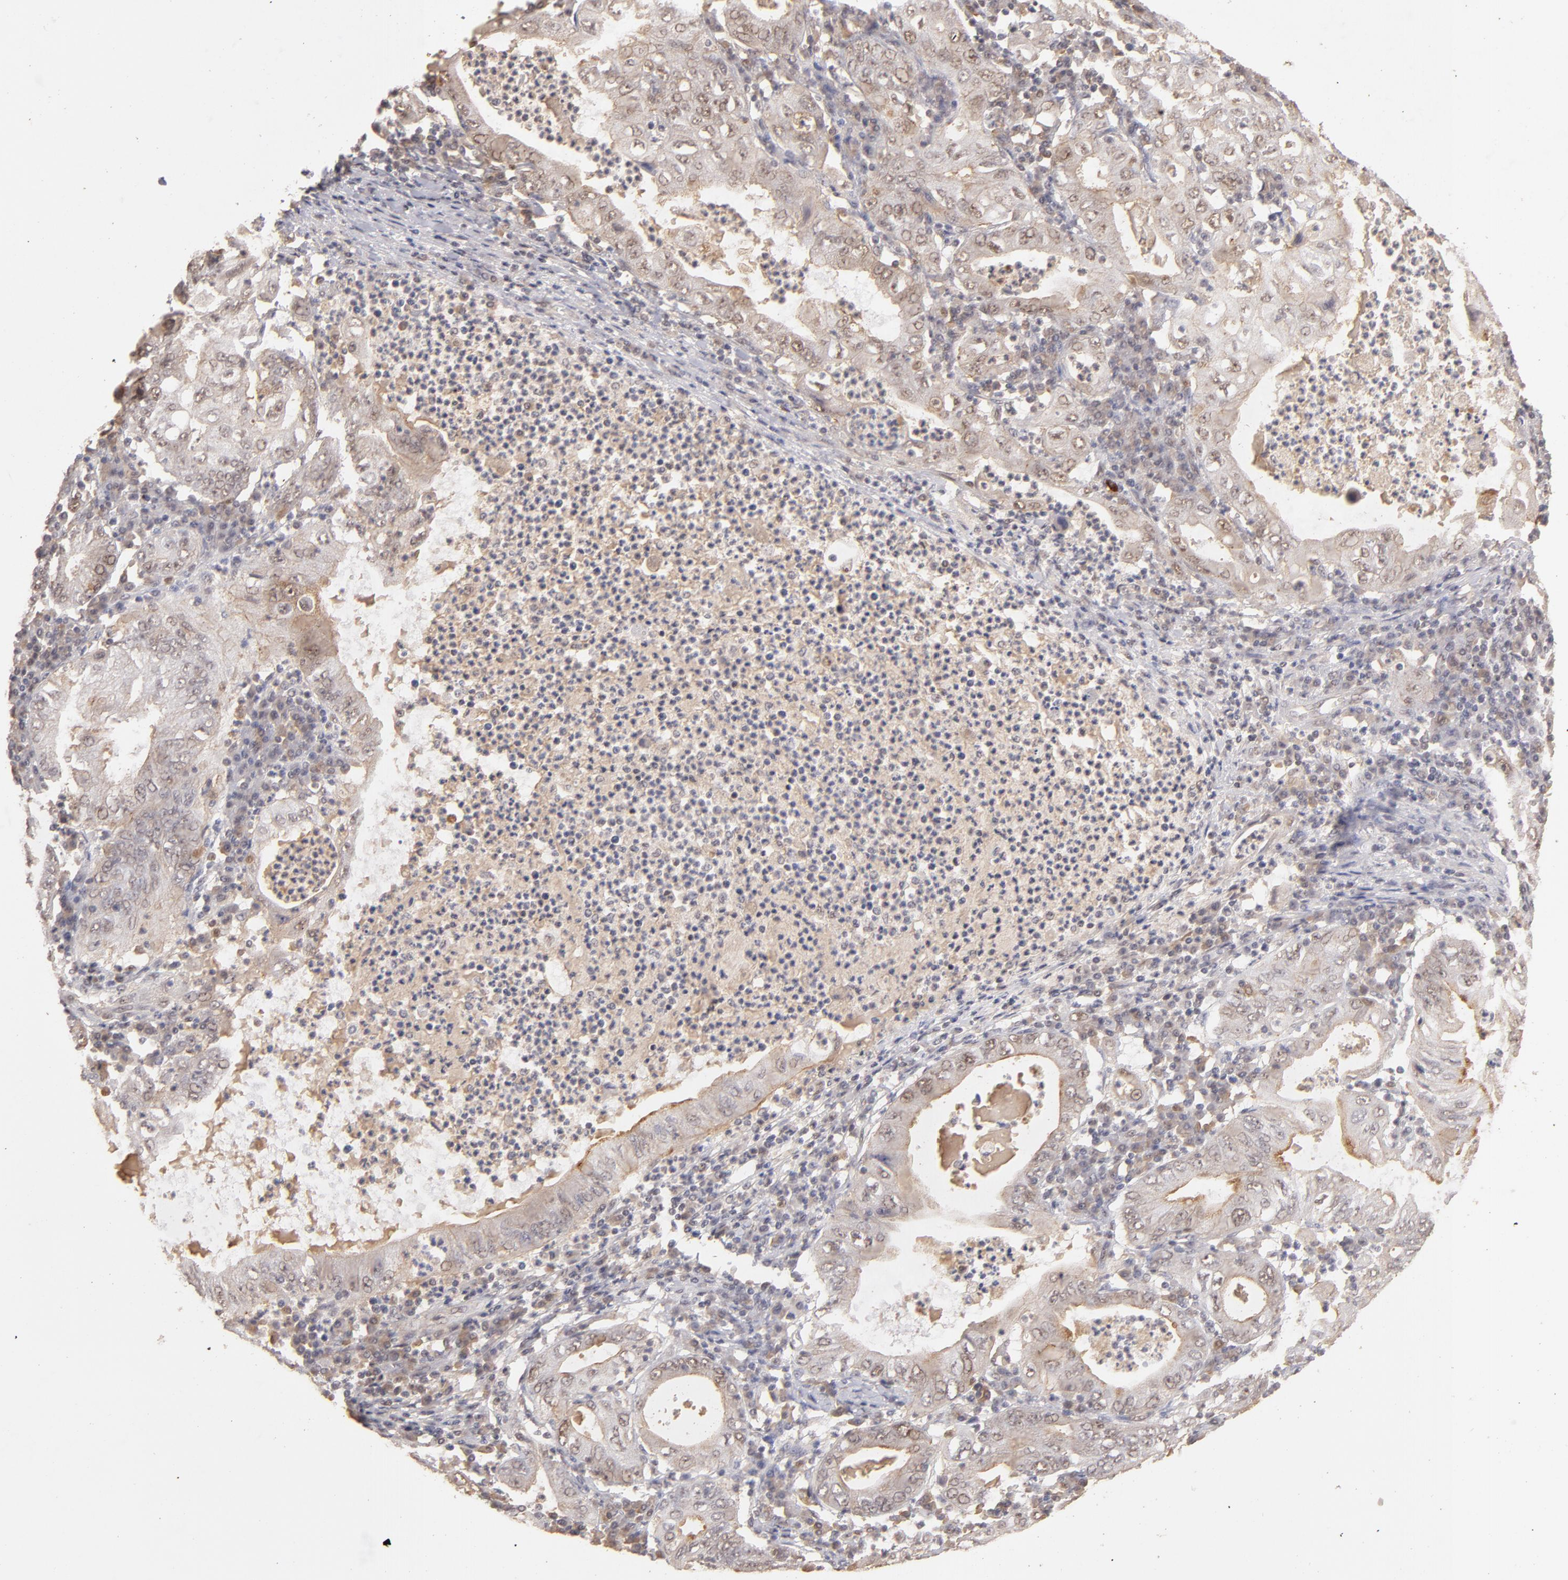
{"staining": {"intensity": "weak", "quantity": ">75%", "location": "cytoplasmic/membranous,nuclear"}, "tissue": "stomach cancer", "cell_type": "Tumor cells", "image_type": "cancer", "snomed": [{"axis": "morphology", "description": "Normal tissue, NOS"}, {"axis": "morphology", "description": "Adenocarcinoma, NOS"}, {"axis": "topography", "description": "Esophagus"}, {"axis": "topography", "description": "Stomach, upper"}, {"axis": "topography", "description": "Peripheral nerve tissue"}], "caption": "High-power microscopy captured an immunohistochemistry (IHC) micrograph of stomach adenocarcinoma, revealing weak cytoplasmic/membranous and nuclear expression in about >75% of tumor cells.", "gene": "CLOCK", "patient": {"sex": "male", "age": 62}}